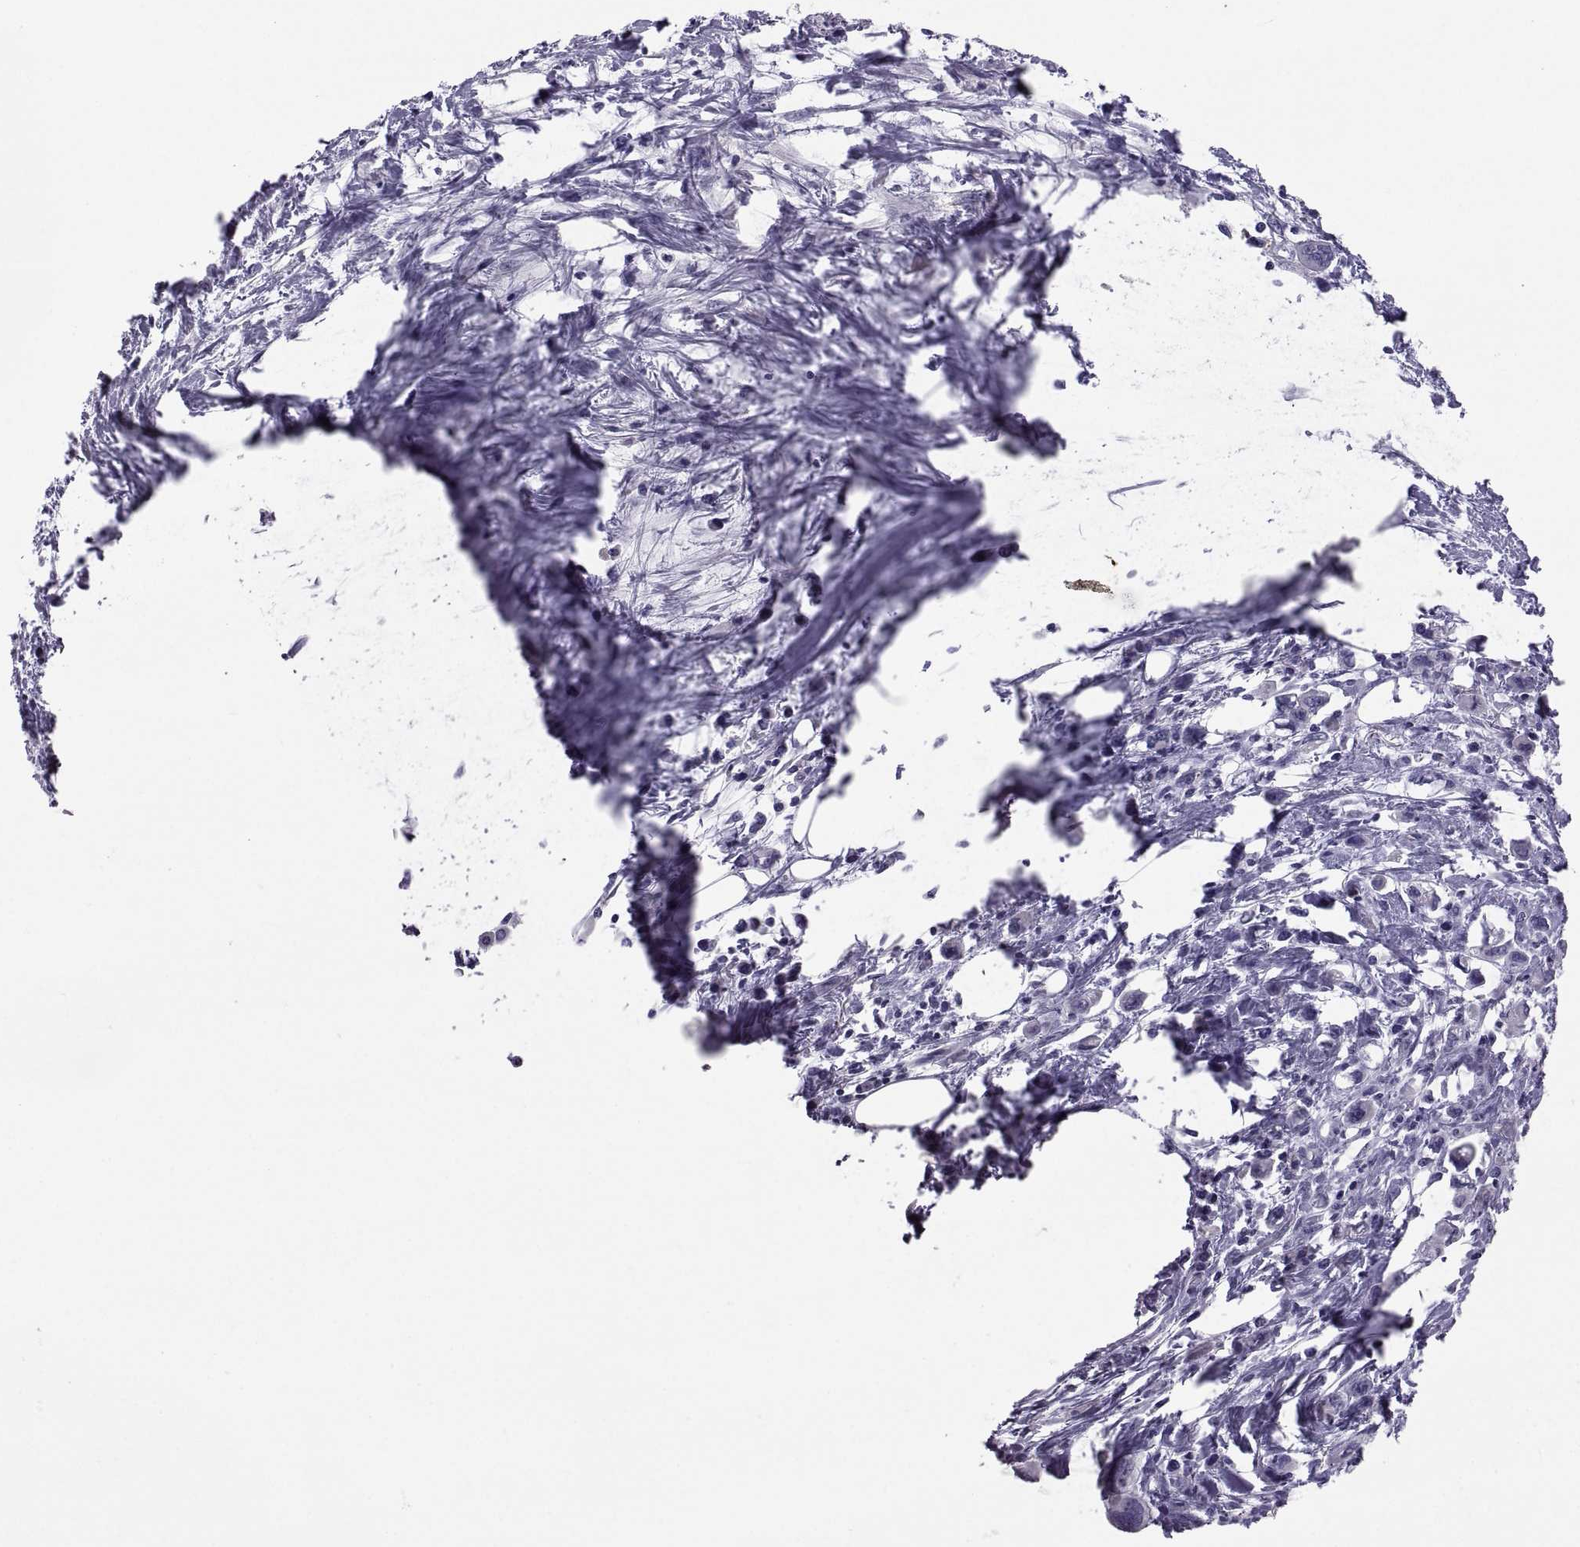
{"staining": {"intensity": "negative", "quantity": "none", "location": "none"}, "tissue": "stomach cancer", "cell_type": "Tumor cells", "image_type": "cancer", "snomed": [{"axis": "morphology", "description": "Adenocarcinoma, NOS"}, {"axis": "topography", "description": "Stomach, upper"}], "caption": "Tumor cells show no significant positivity in stomach adenocarcinoma.", "gene": "IGSF1", "patient": {"sex": "male", "age": 75}}